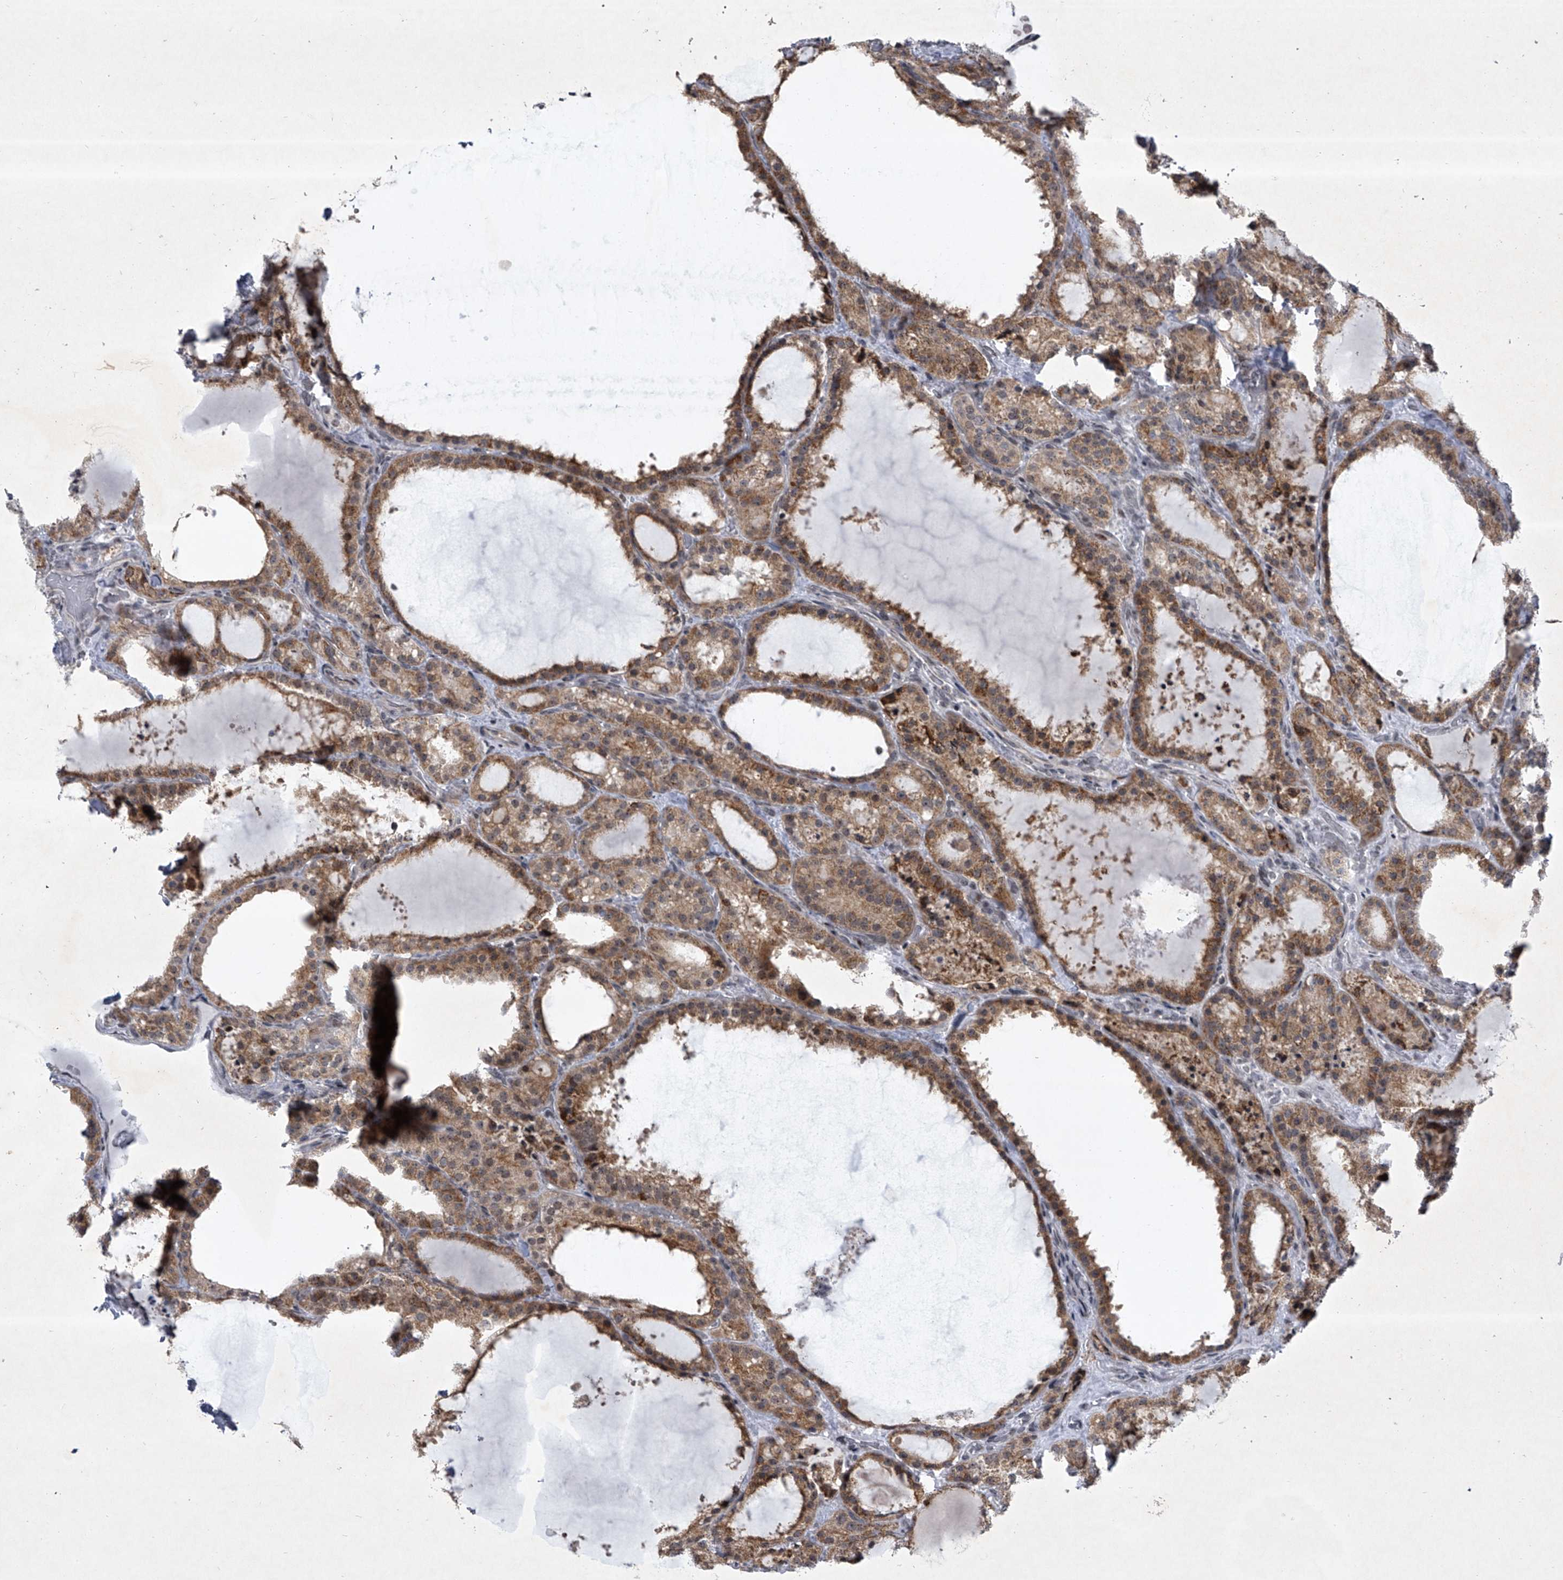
{"staining": {"intensity": "moderate", "quantity": ">75%", "location": "cytoplasmic/membranous"}, "tissue": "thyroid cancer", "cell_type": "Tumor cells", "image_type": "cancer", "snomed": [{"axis": "morphology", "description": "Papillary adenocarcinoma, NOS"}, {"axis": "topography", "description": "Thyroid gland"}], "caption": "Human thyroid cancer (papillary adenocarcinoma) stained with a protein marker reveals moderate staining in tumor cells.", "gene": "MLLT1", "patient": {"sex": "male", "age": 77}}